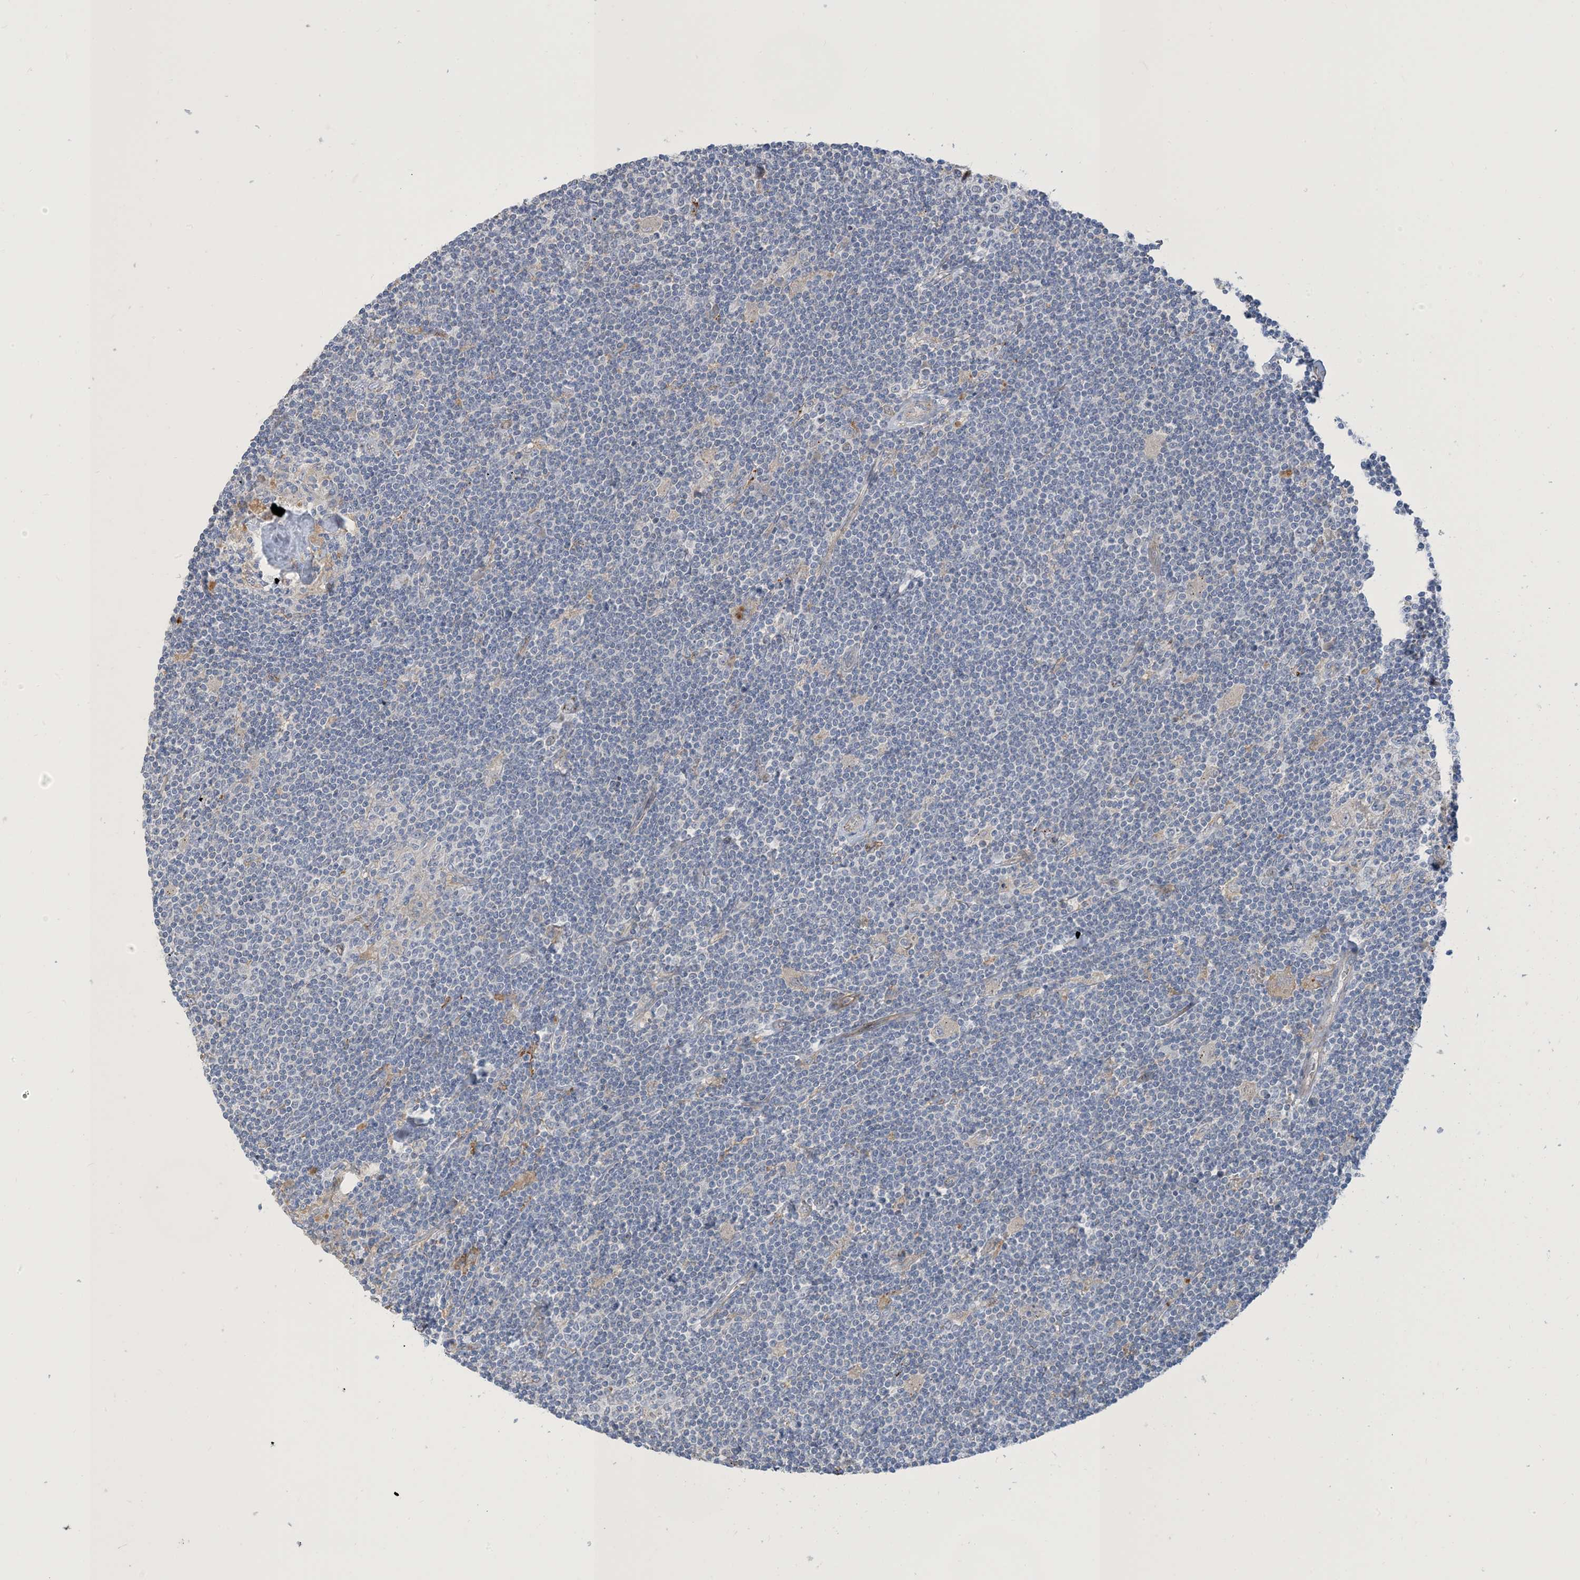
{"staining": {"intensity": "negative", "quantity": "none", "location": "none"}, "tissue": "lymphoma", "cell_type": "Tumor cells", "image_type": "cancer", "snomed": [{"axis": "morphology", "description": "Malignant lymphoma, non-Hodgkin's type, Low grade"}, {"axis": "topography", "description": "Spleen"}], "caption": "Low-grade malignant lymphoma, non-Hodgkin's type stained for a protein using immunohistochemistry (IHC) exhibits no staining tumor cells.", "gene": "PEAR1", "patient": {"sex": "male", "age": 76}}